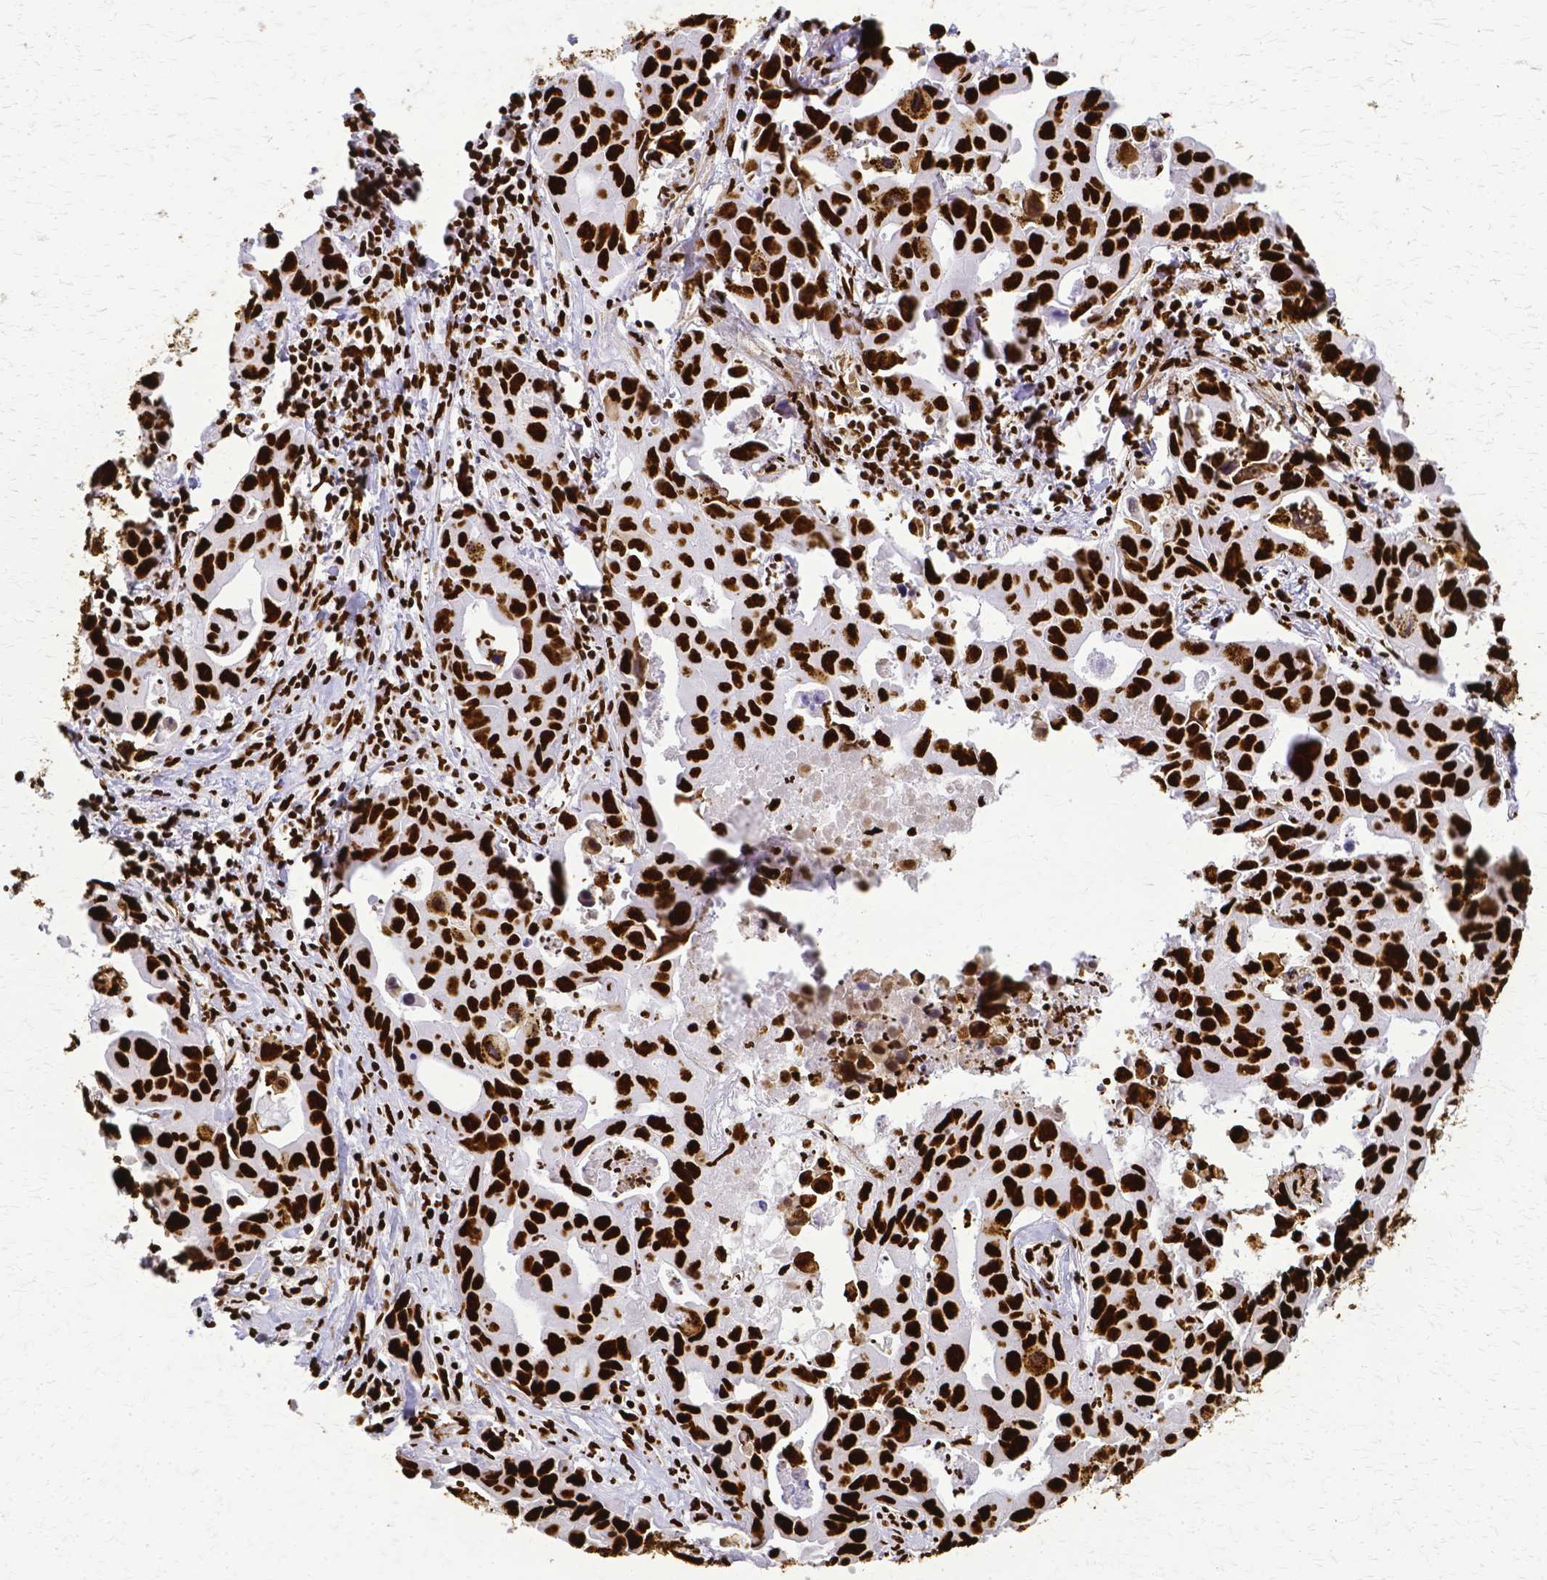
{"staining": {"intensity": "strong", "quantity": ">75%", "location": "nuclear"}, "tissue": "lung cancer", "cell_type": "Tumor cells", "image_type": "cancer", "snomed": [{"axis": "morphology", "description": "Adenocarcinoma, NOS"}, {"axis": "topography", "description": "Lung"}], "caption": "The photomicrograph shows immunohistochemical staining of lung adenocarcinoma. There is strong nuclear positivity is appreciated in approximately >75% of tumor cells. The staining was performed using DAB to visualize the protein expression in brown, while the nuclei were stained in blue with hematoxylin (Magnification: 20x).", "gene": "SFPQ", "patient": {"sex": "male", "age": 64}}